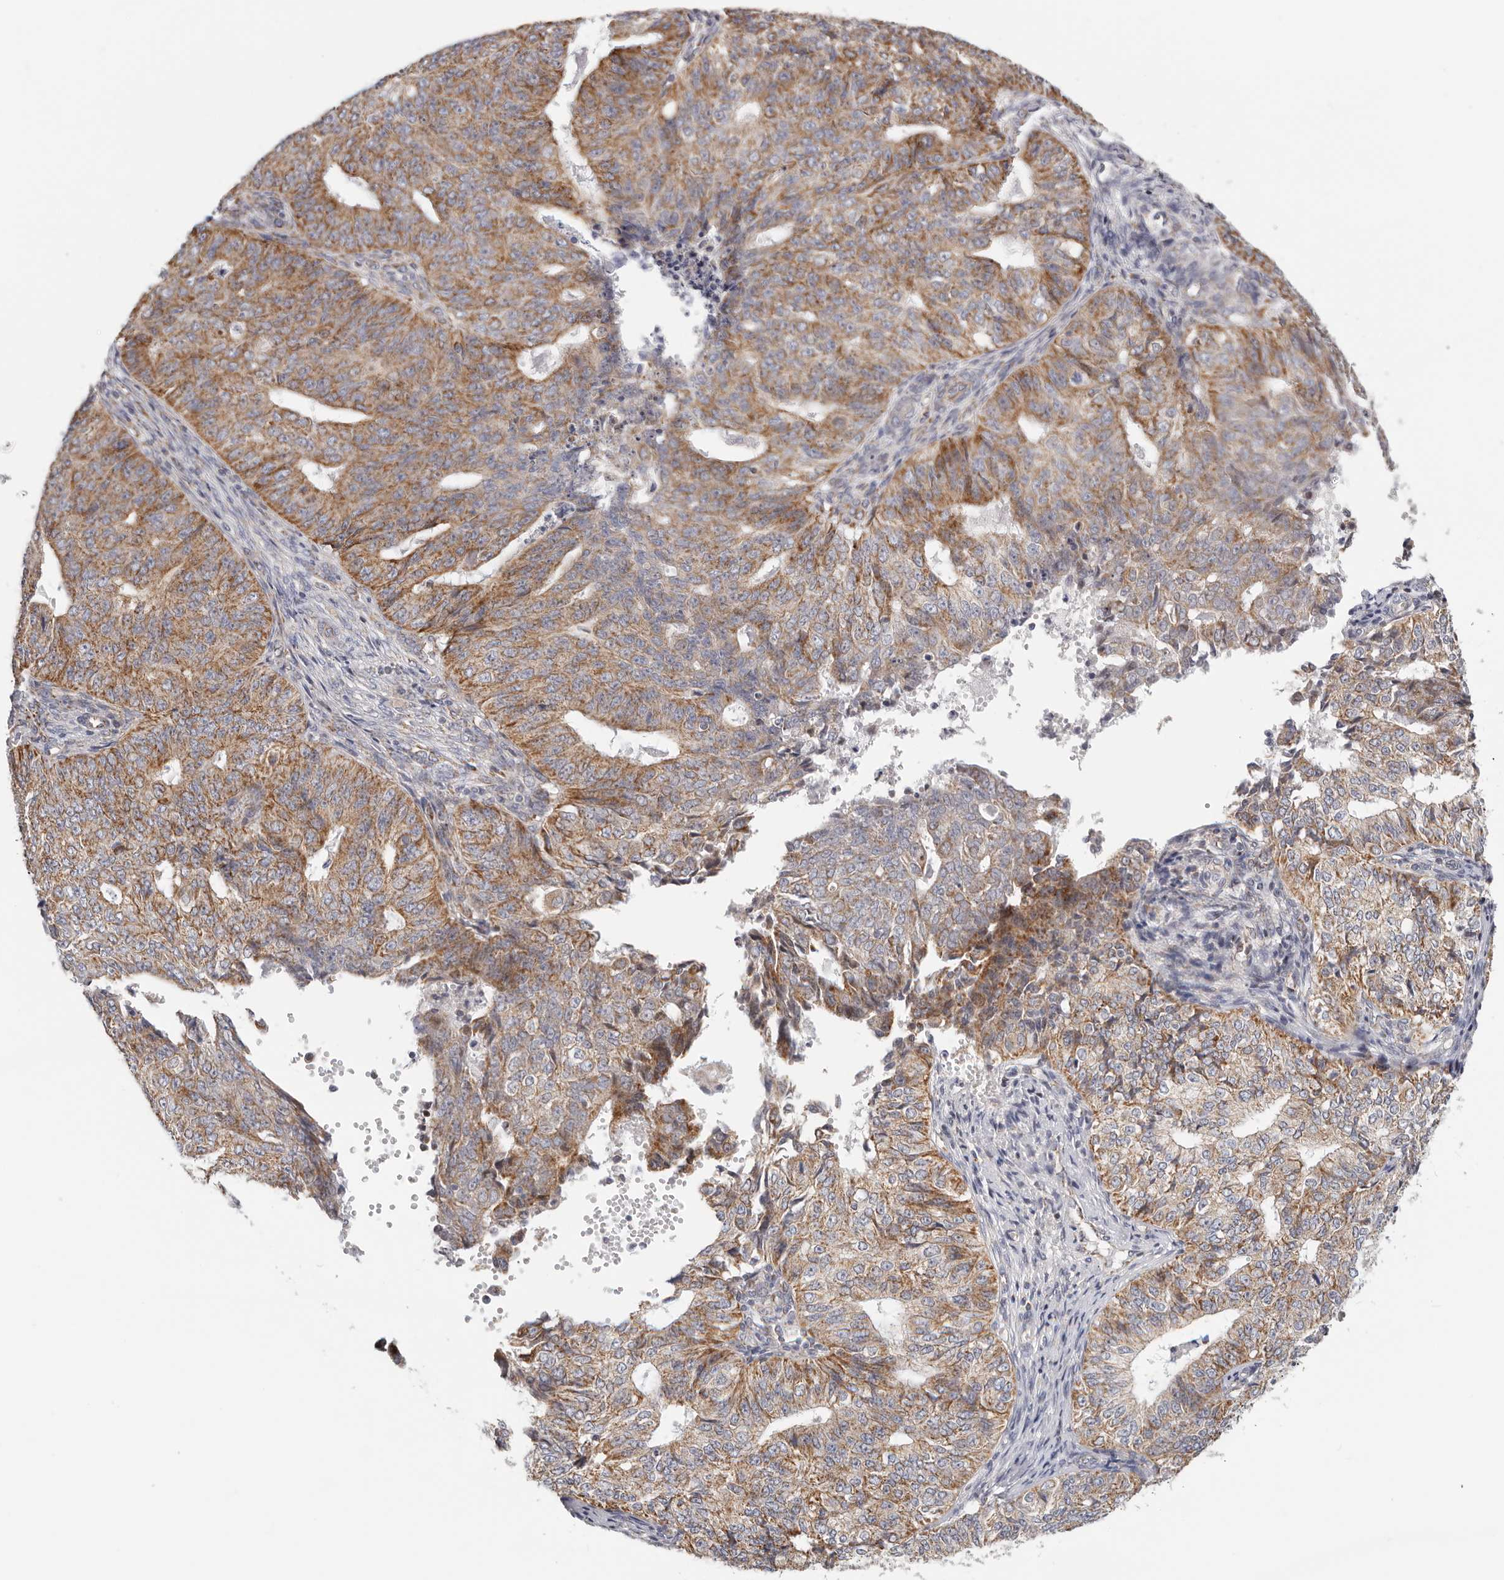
{"staining": {"intensity": "moderate", "quantity": ">75%", "location": "cytoplasmic/membranous"}, "tissue": "endometrial cancer", "cell_type": "Tumor cells", "image_type": "cancer", "snomed": [{"axis": "morphology", "description": "Adenocarcinoma, NOS"}, {"axis": "topography", "description": "Endometrium"}], "caption": "Moderate cytoplasmic/membranous protein positivity is appreciated in about >75% of tumor cells in endometrial adenocarcinoma.", "gene": "AFDN", "patient": {"sex": "female", "age": 32}}